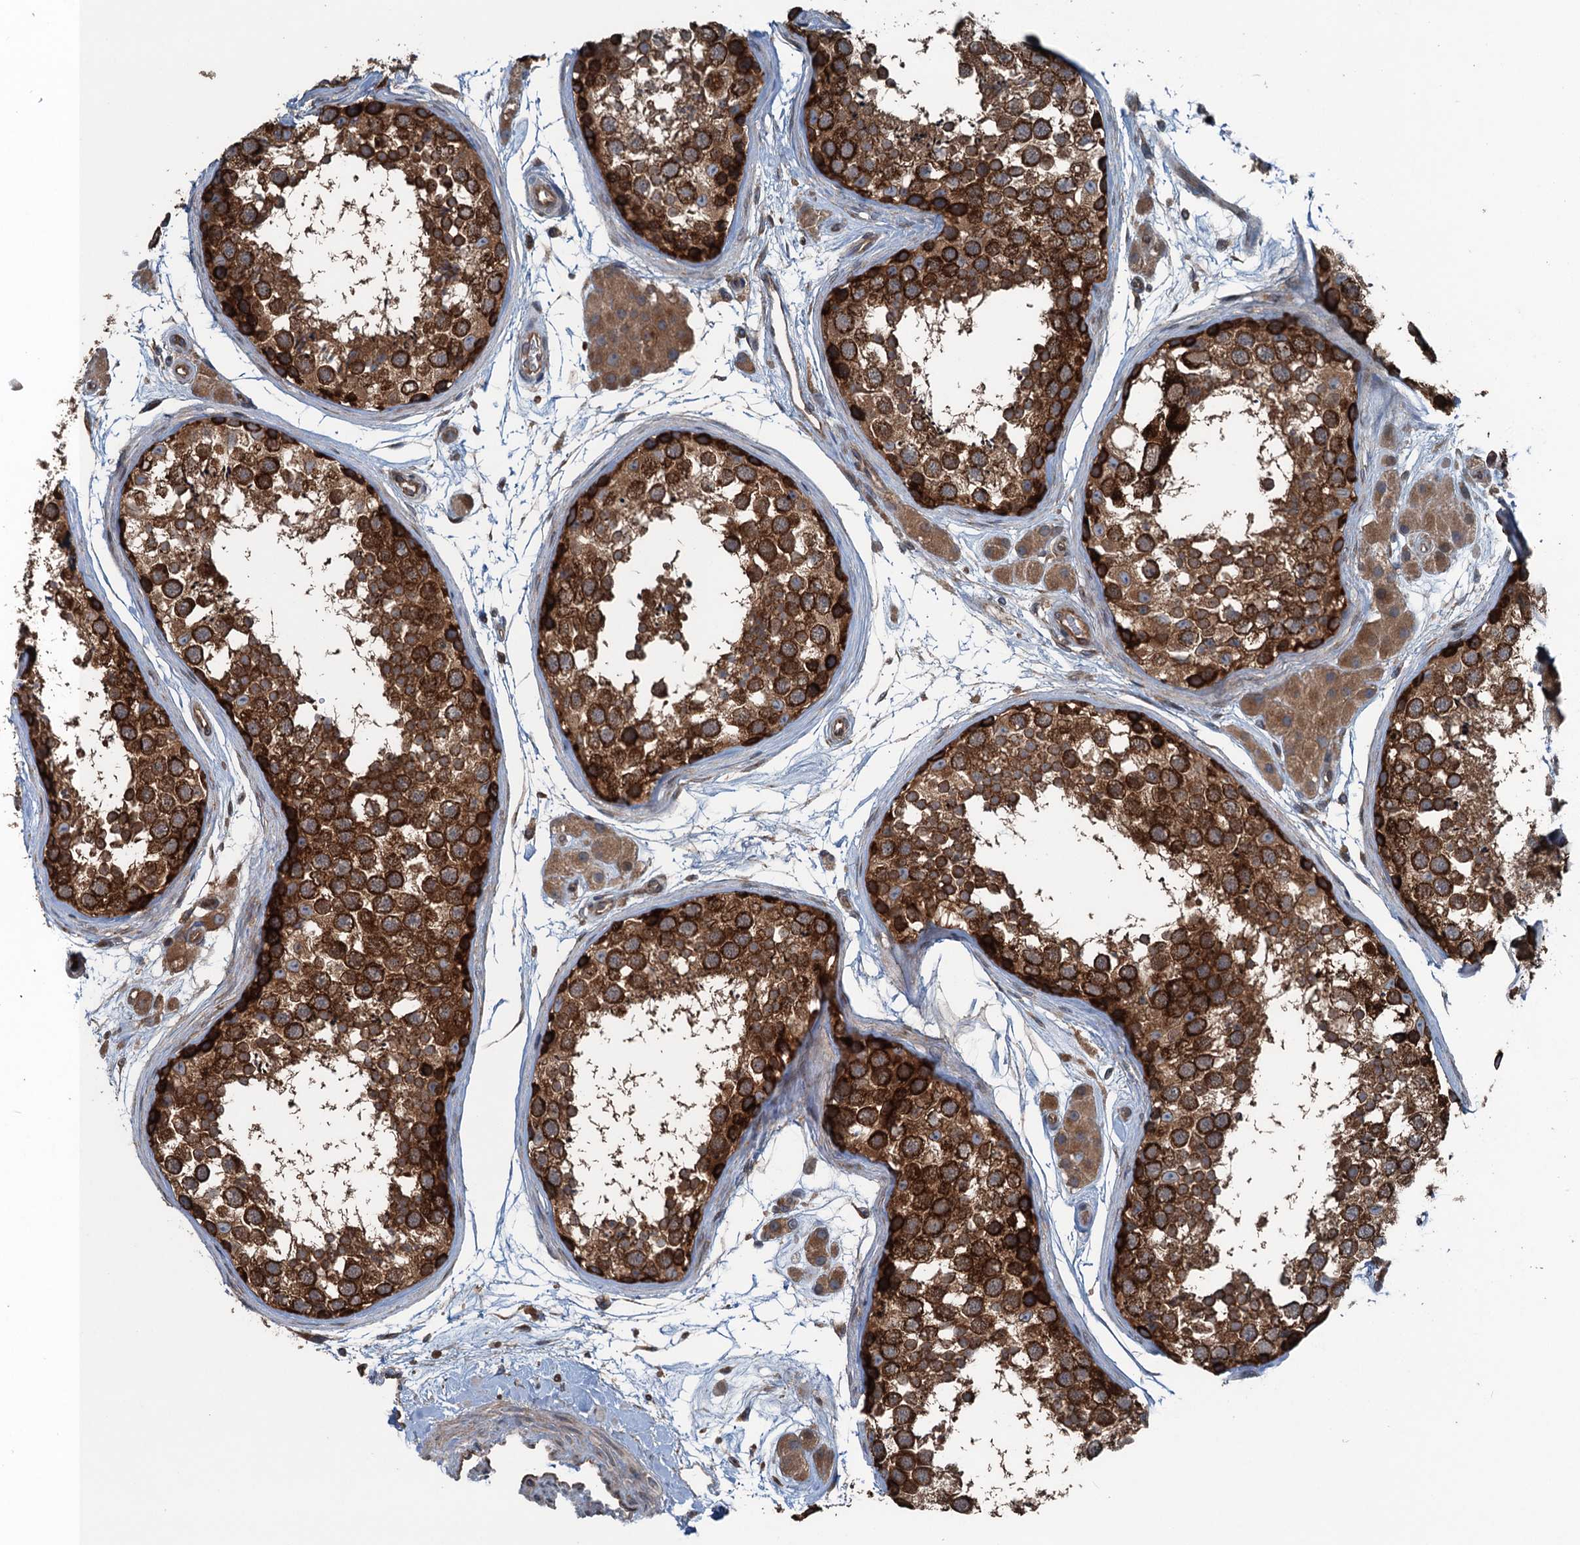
{"staining": {"intensity": "strong", "quantity": ">75%", "location": "cytoplasmic/membranous"}, "tissue": "testis", "cell_type": "Cells in seminiferous ducts", "image_type": "normal", "snomed": [{"axis": "morphology", "description": "Normal tissue, NOS"}, {"axis": "topography", "description": "Testis"}], "caption": "About >75% of cells in seminiferous ducts in benign testis show strong cytoplasmic/membranous protein positivity as visualized by brown immunohistochemical staining.", "gene": "TRAPPC8", "patient": {"sex": "male", "age": 56}}